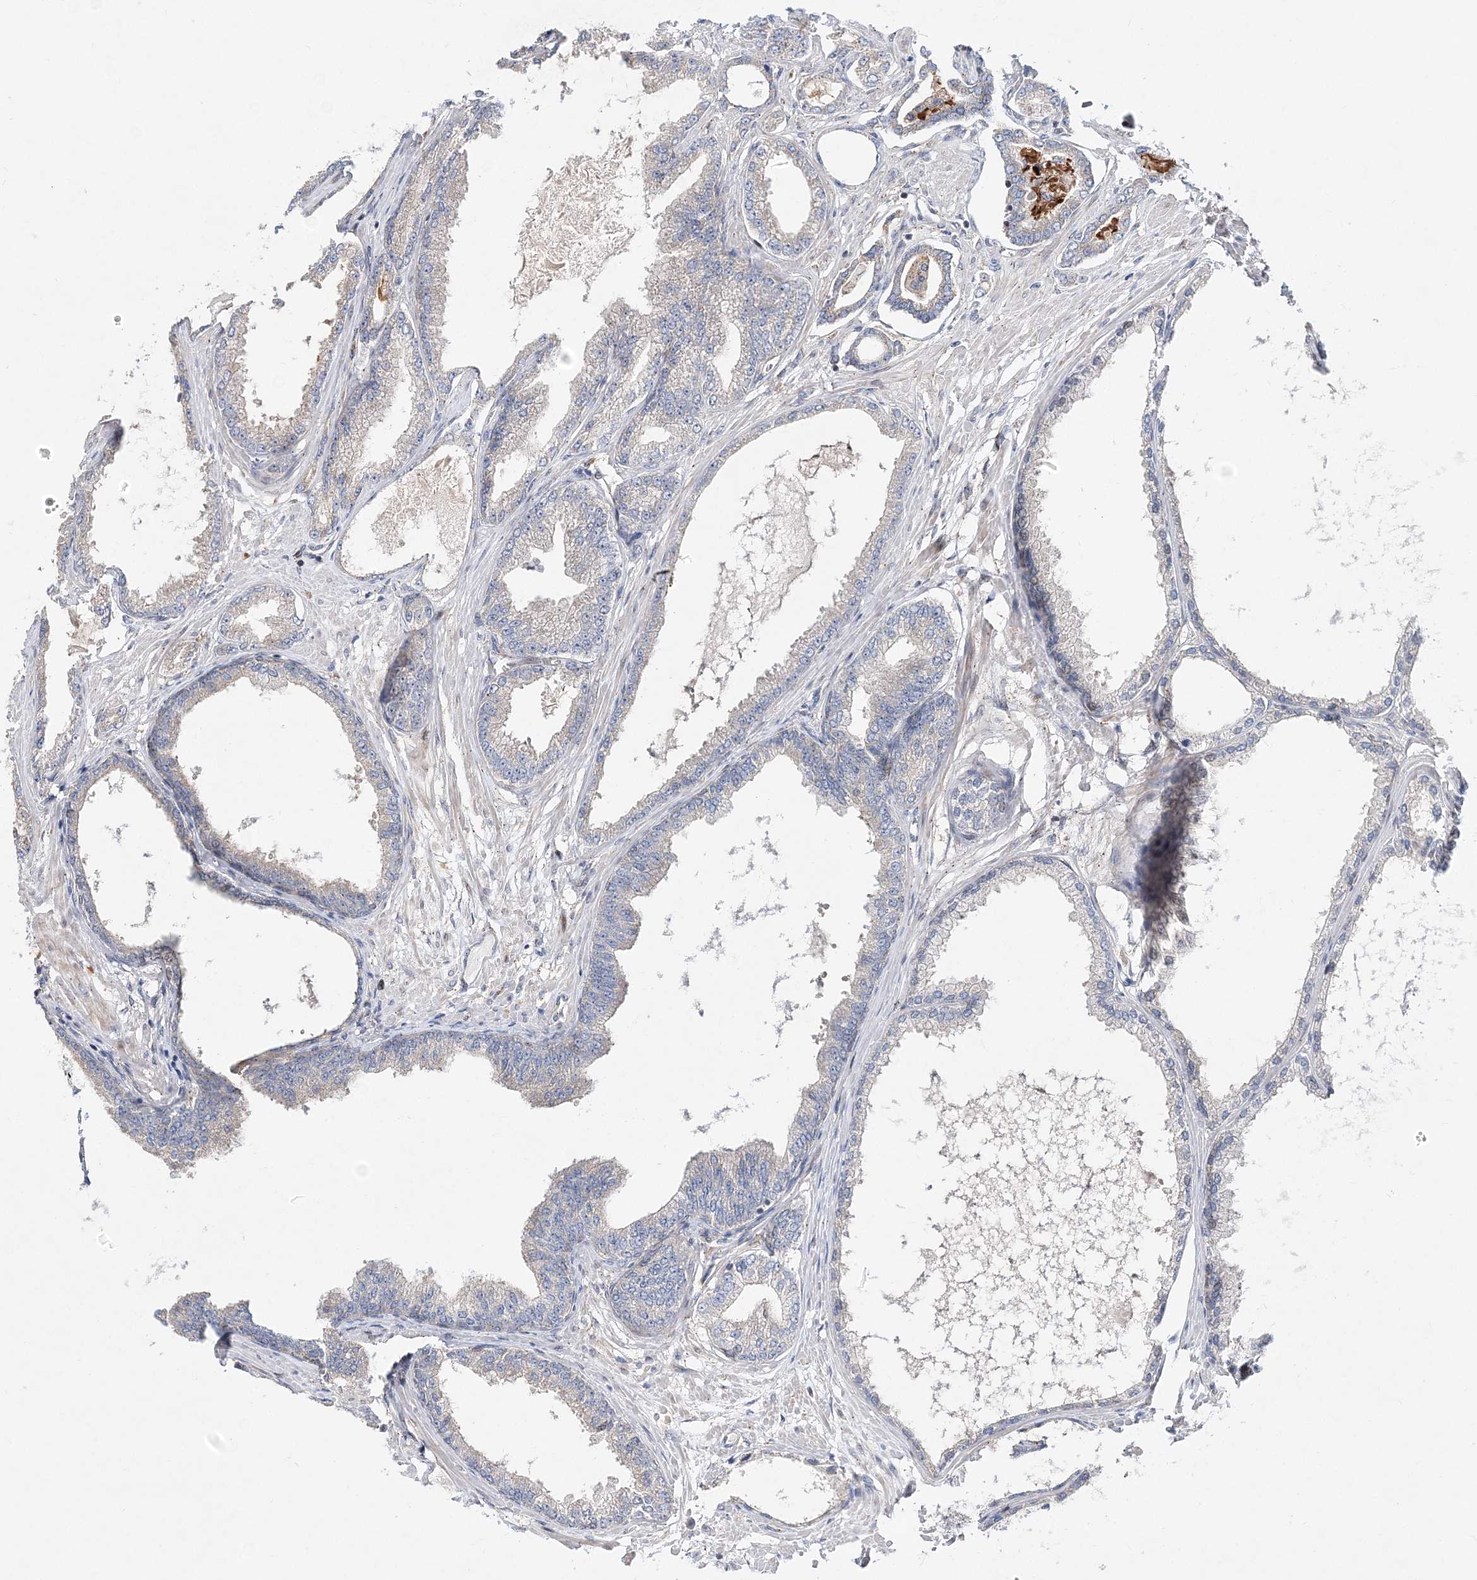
{"staining": {"intensity": "negative", "quantity": "none", "location": "none"}, "tissue": "prostate cancer", "cell_type": "Tumor cells", "image_type": "cancer", "snomed": [{"axis": "morphology", "description": "Adenocarcinoma, Low grade"}, {"axis": "topography", "description": "Prostate"}], "caption": "Immunohistochemistry (IHC) image of human adenocarcinoma (low-grade) (prostate) stained for a protein (brown), which displays no staining in tumor cells. Nuclei are stained in blue.", "gene": "CXXC5", "patient": {"sex": "male", "age": 63}}